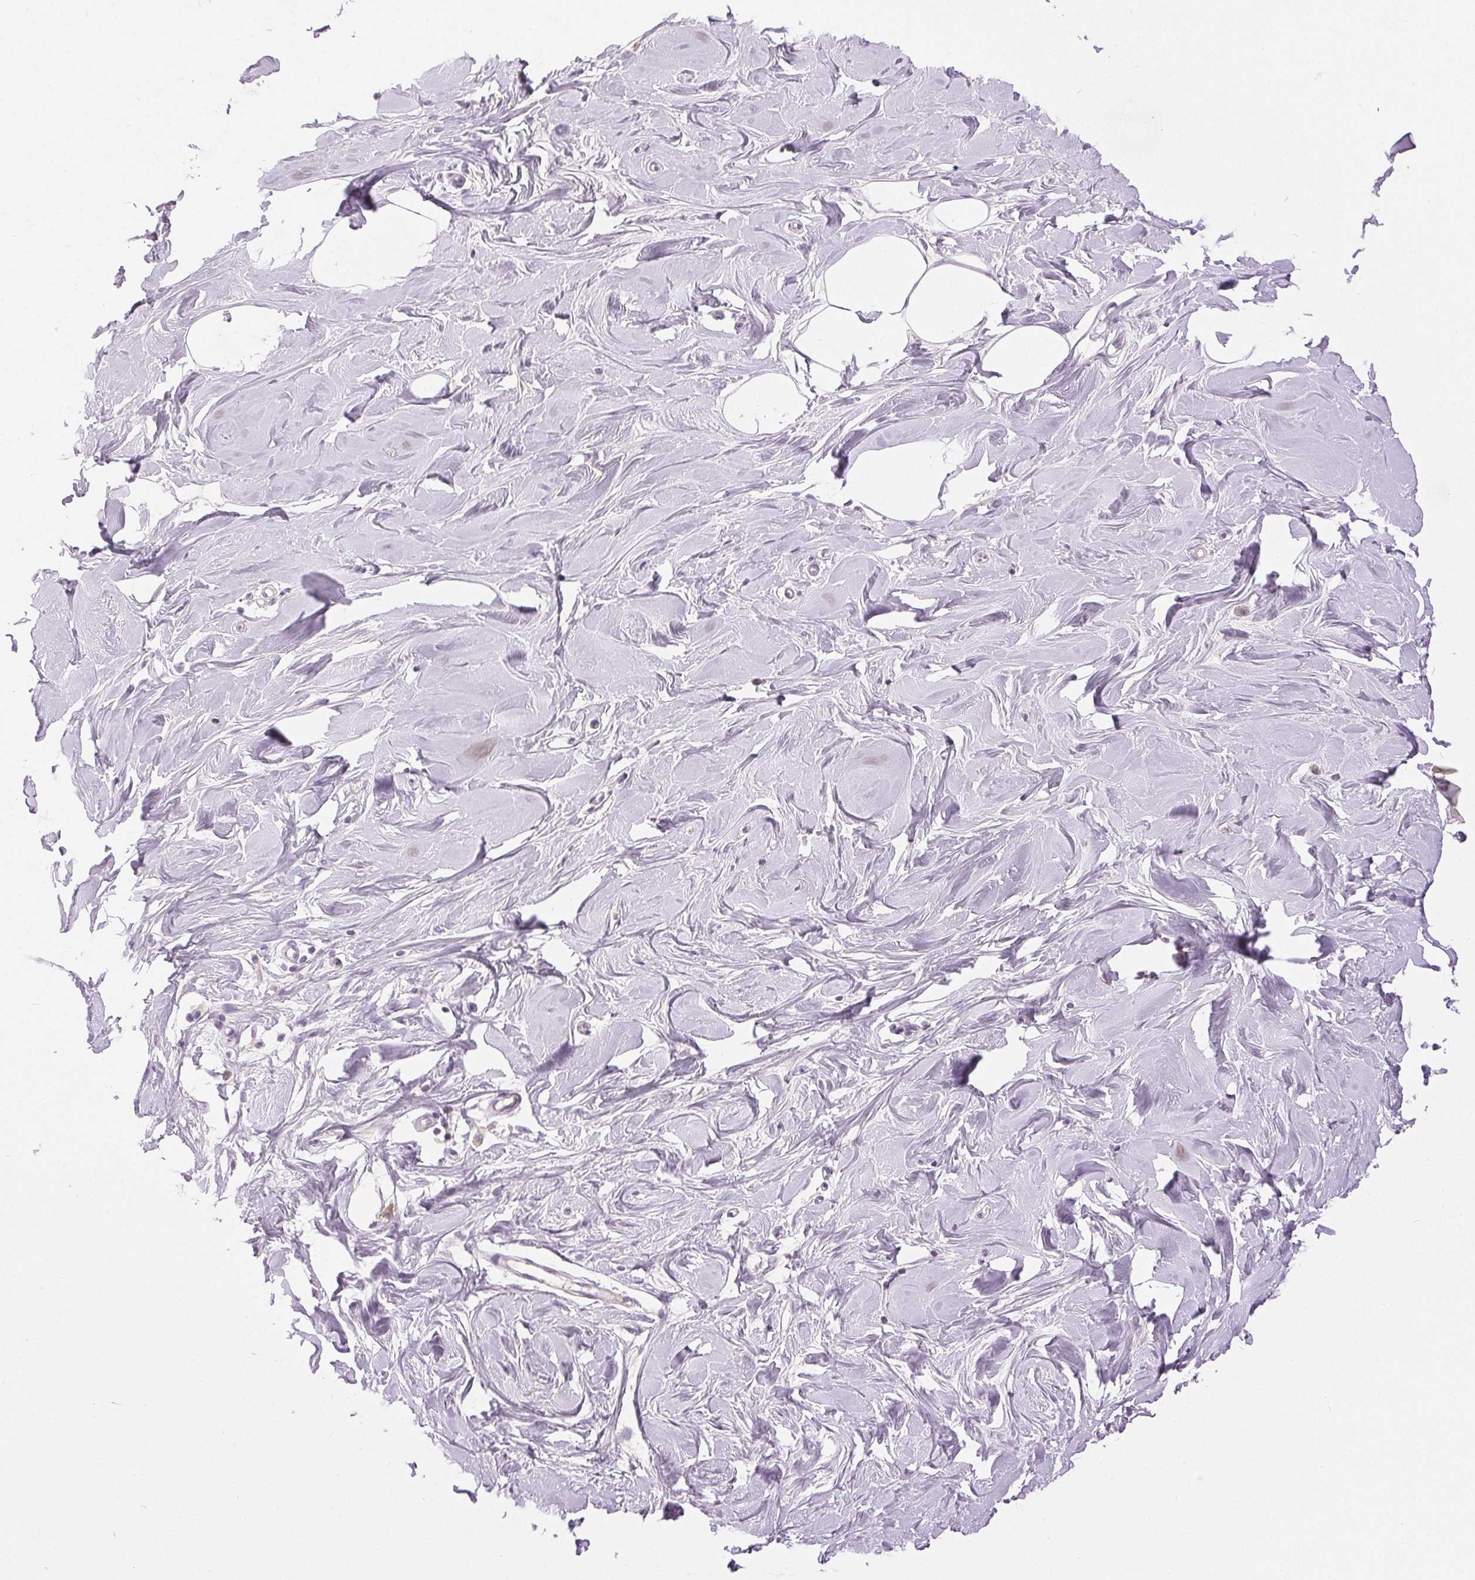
{"staining": {"intensity": "negative", "quantity": "none", "location": "none"}, "tissue": "breast", "cell_type": "Adipocytes", "image_type": "normal", "snomed": [{"axis": "morphology", "description": "Normal tissue, NOS"}, {"axis": "topography", "description": "Breast"}], "caption": "IHC of normal human breast shows no expression in adipocytes.", "gene": "DSG3", "patient": {"sex": "female", "age": 27}}